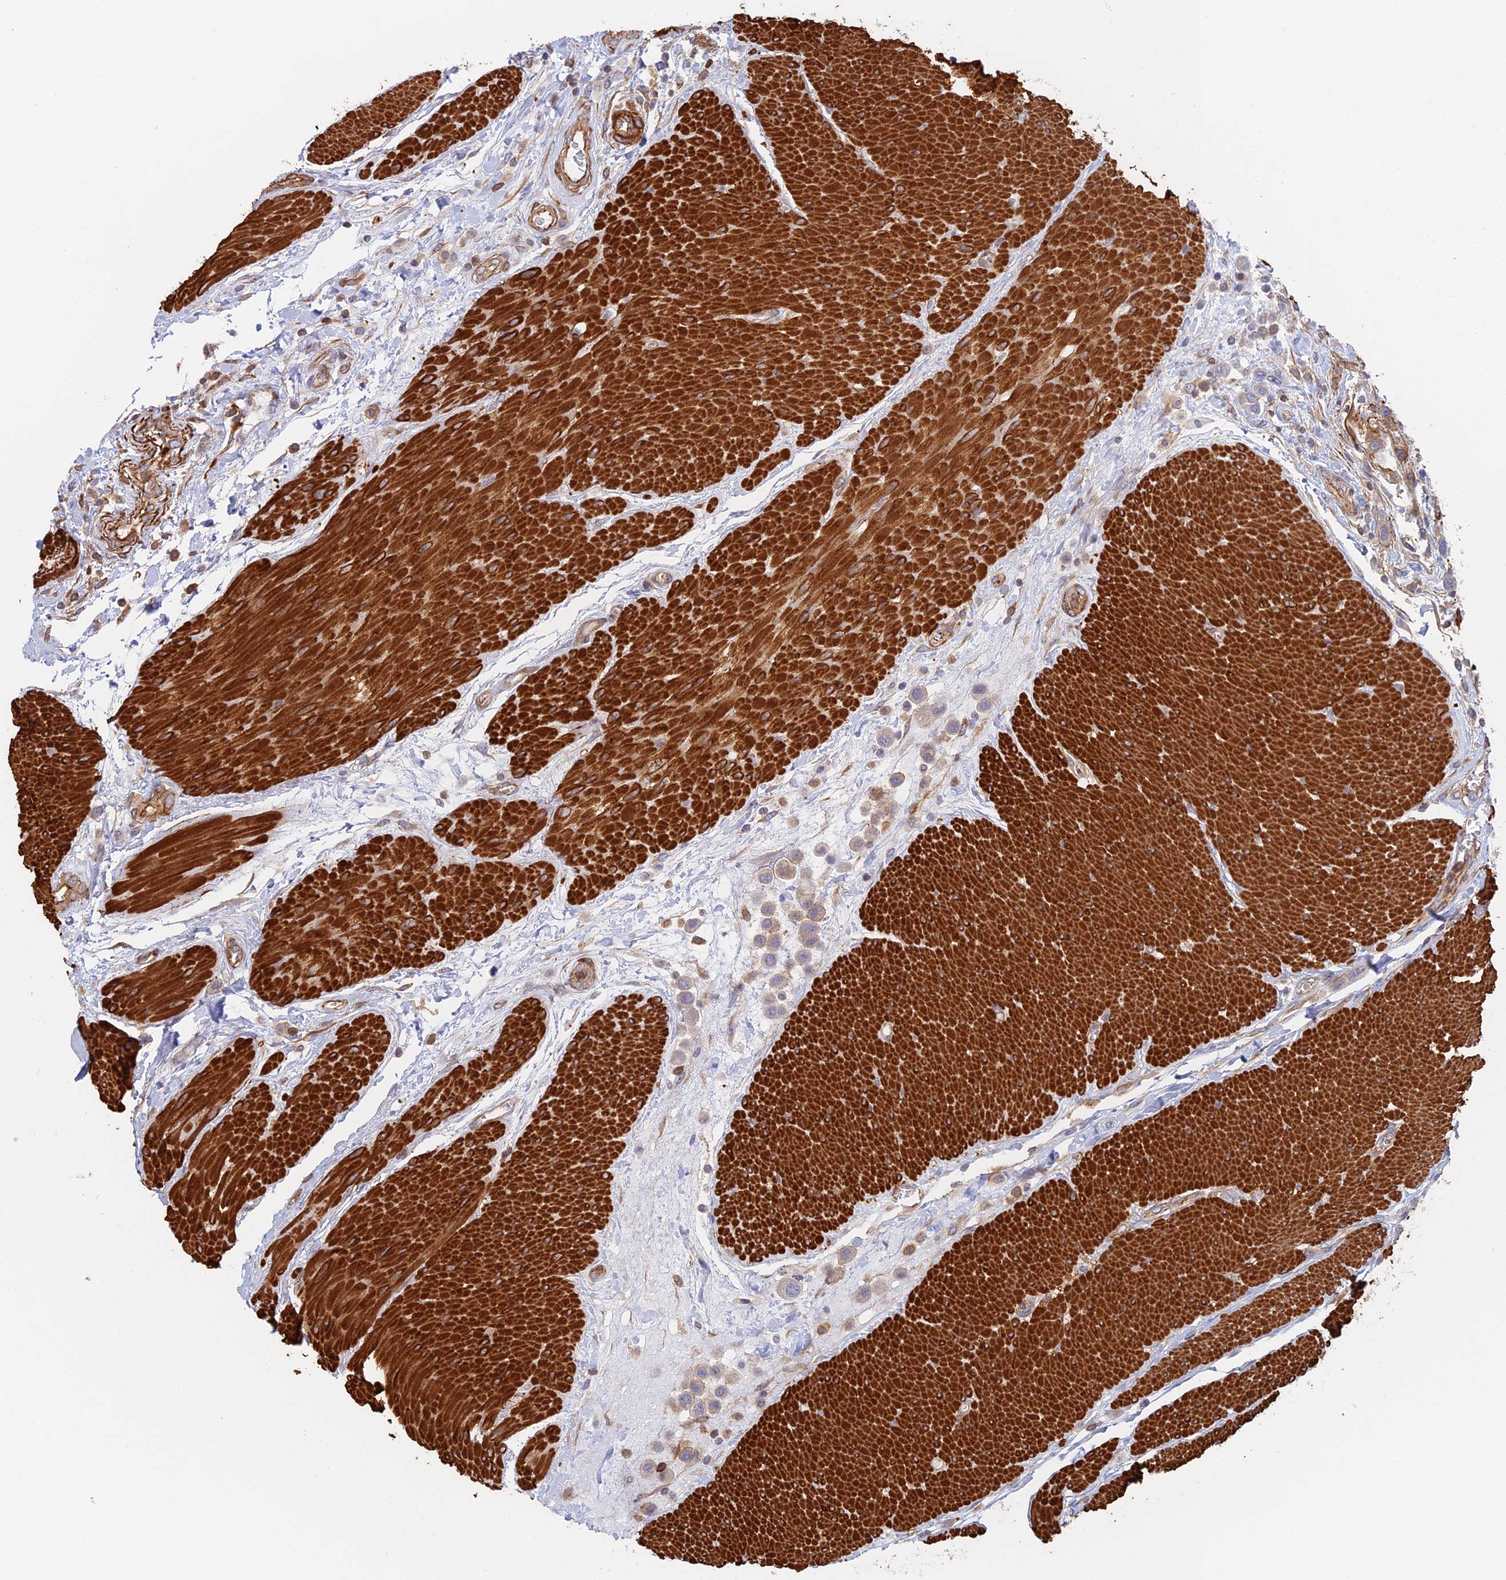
{"staining": {"intensity": "strong", "quantity": "25%-75%", "location": "cytoplasmic/membranous"}, "tissue": "urothelial cancer", "cell_type": "Tumor cells", "image_type": "cancer", "snomed": [{"axis": "morphology", "description": "Urothelial carcinoma, High grade"}, {"axis": "topography", "description": "Urinary bladder"}], "caption": "This micrograph reveals immunohistochemistry staining of human urothelial cancer, with high strong cytoplasmic/membranous expression in approximately 25%-75% of tumor cells.", "gene": "PAK4", "patient": {"sex": "male", "age": 50}}